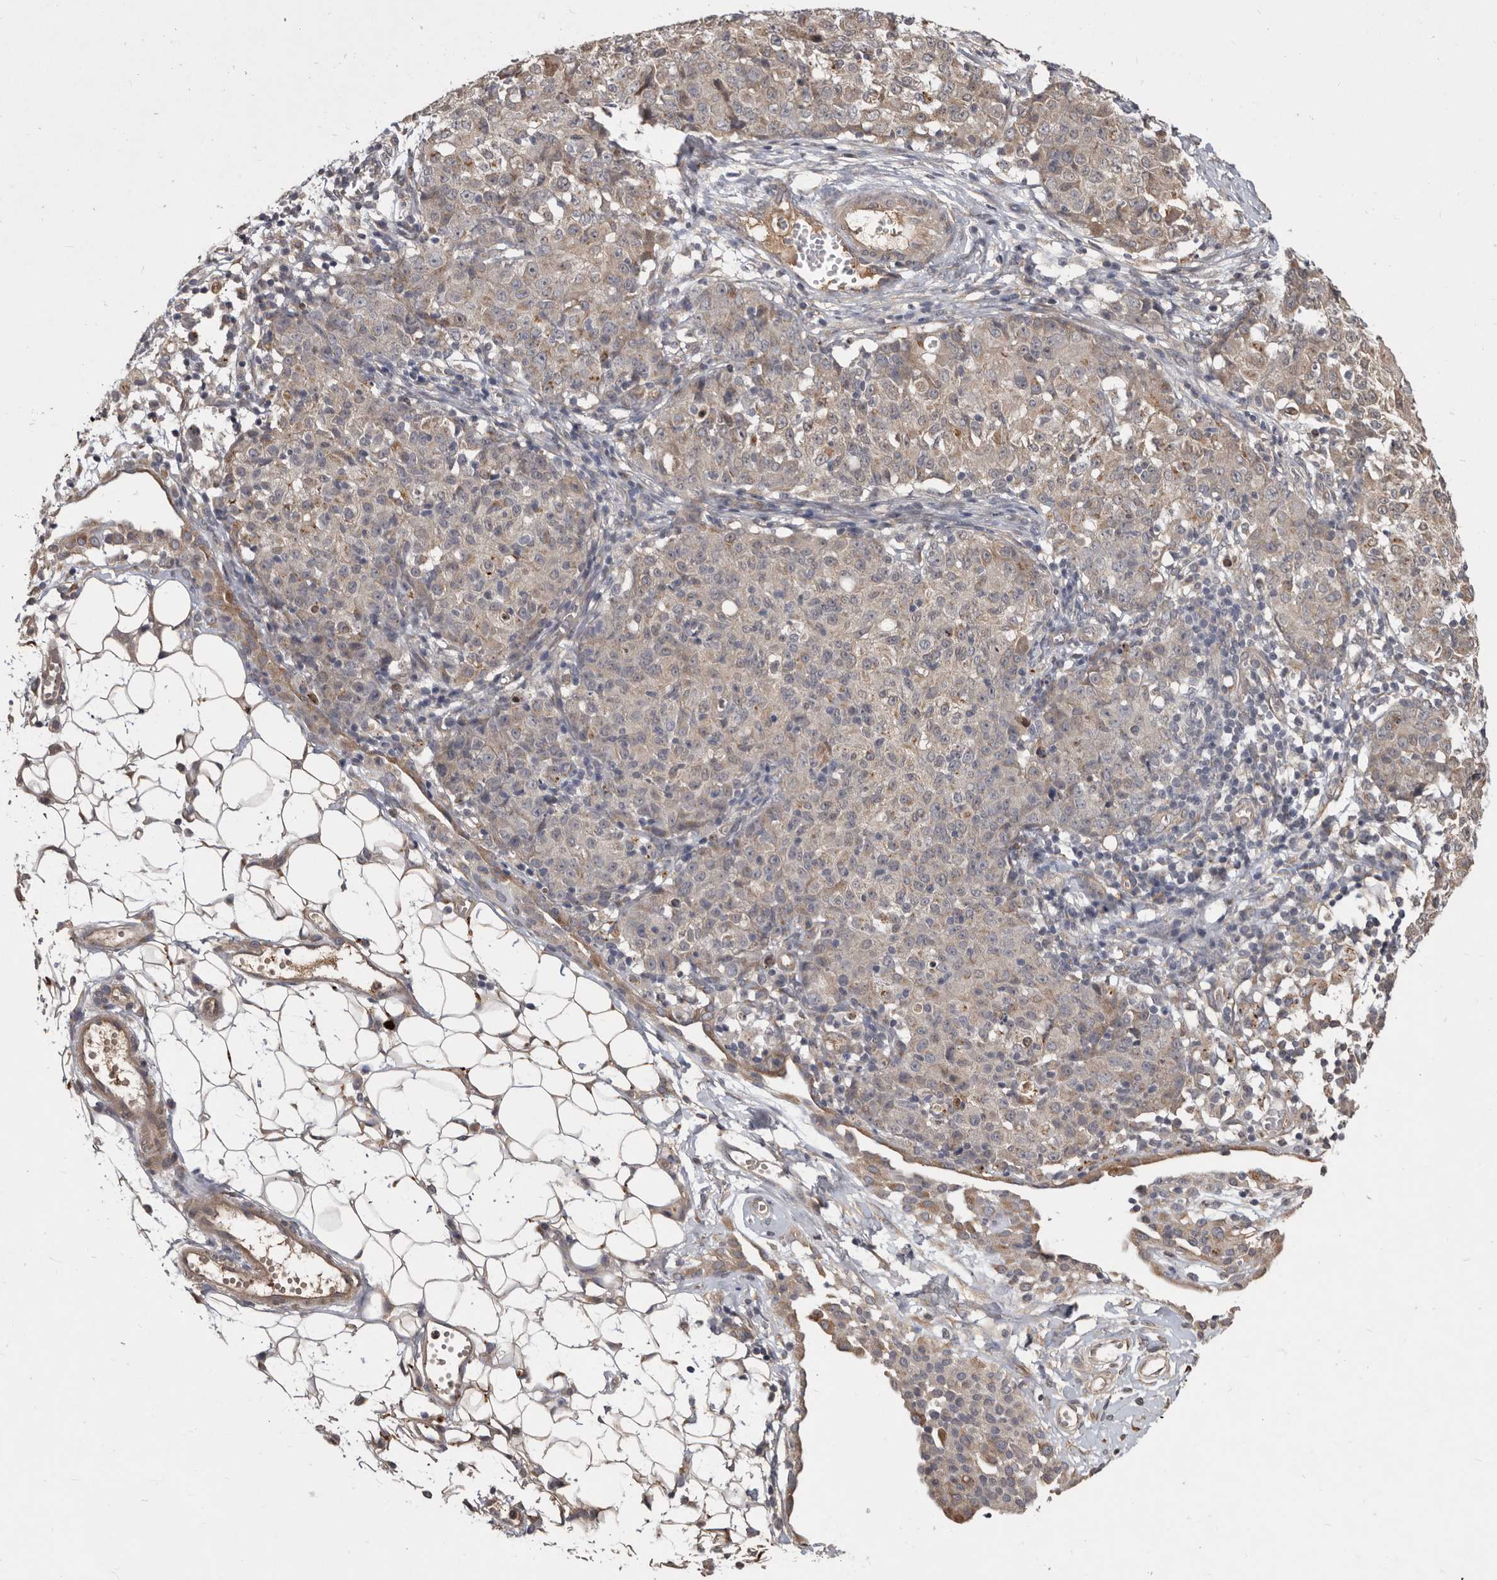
{"staining": {"intensity": "weak", "quantity": "<25%", "location": "cytoplasmic/membranous"}, "tissue": "ovarian cancer", "cell_type": "Tumor cells", "image_type": "cancer", "snomed": [{"axis": "morphology", "description": "Carcinoma, endometroid"}, {"axis": "topography", "description": "Ovary"}], "caption": "This is a histopathology image of immunohistochemistry (IHC) staining of ovarian cancer (endometroid carcinoma), which shows no expression in tumor cells. Nuclei are stained in blue.", "gene": "DNAJC28", "patient": {"sex": "female", "age": 42}}